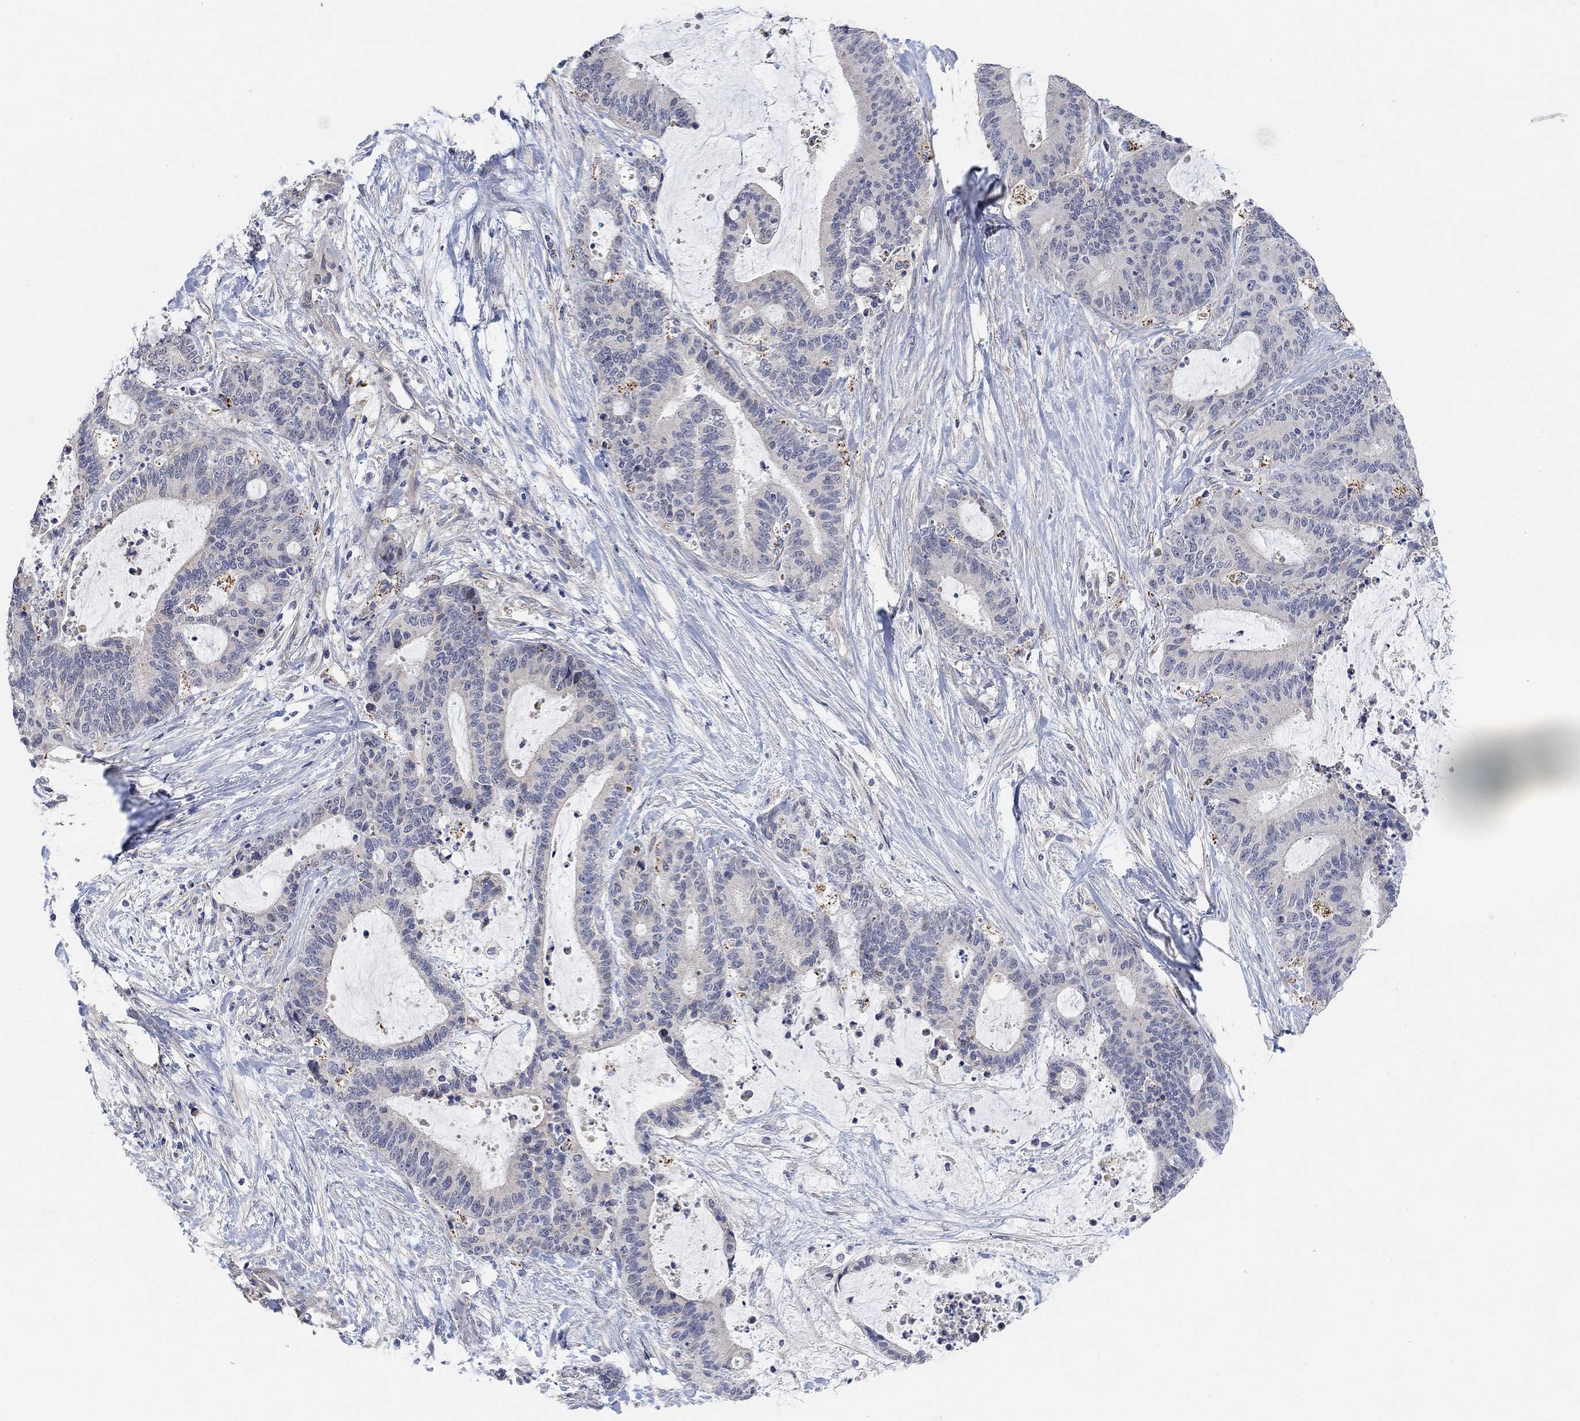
{"staining": {"intensity": "negative", "quantity": "none", "location": "none"}, "tissue": "liver cancer", "cell_type": "Tumor cells", "image_type": "cancer", "snomed": [{"axis": "morphology", "description": "Cholangiocarcinoma"}, {"axis": "topography", "description": "Liver"}], "caption": "Immunohistochemistry of human liver cancer shows no positivity in tumor cells.", "gene": "HCRTR1", "patient": {"sex": "female", "age": 73}}